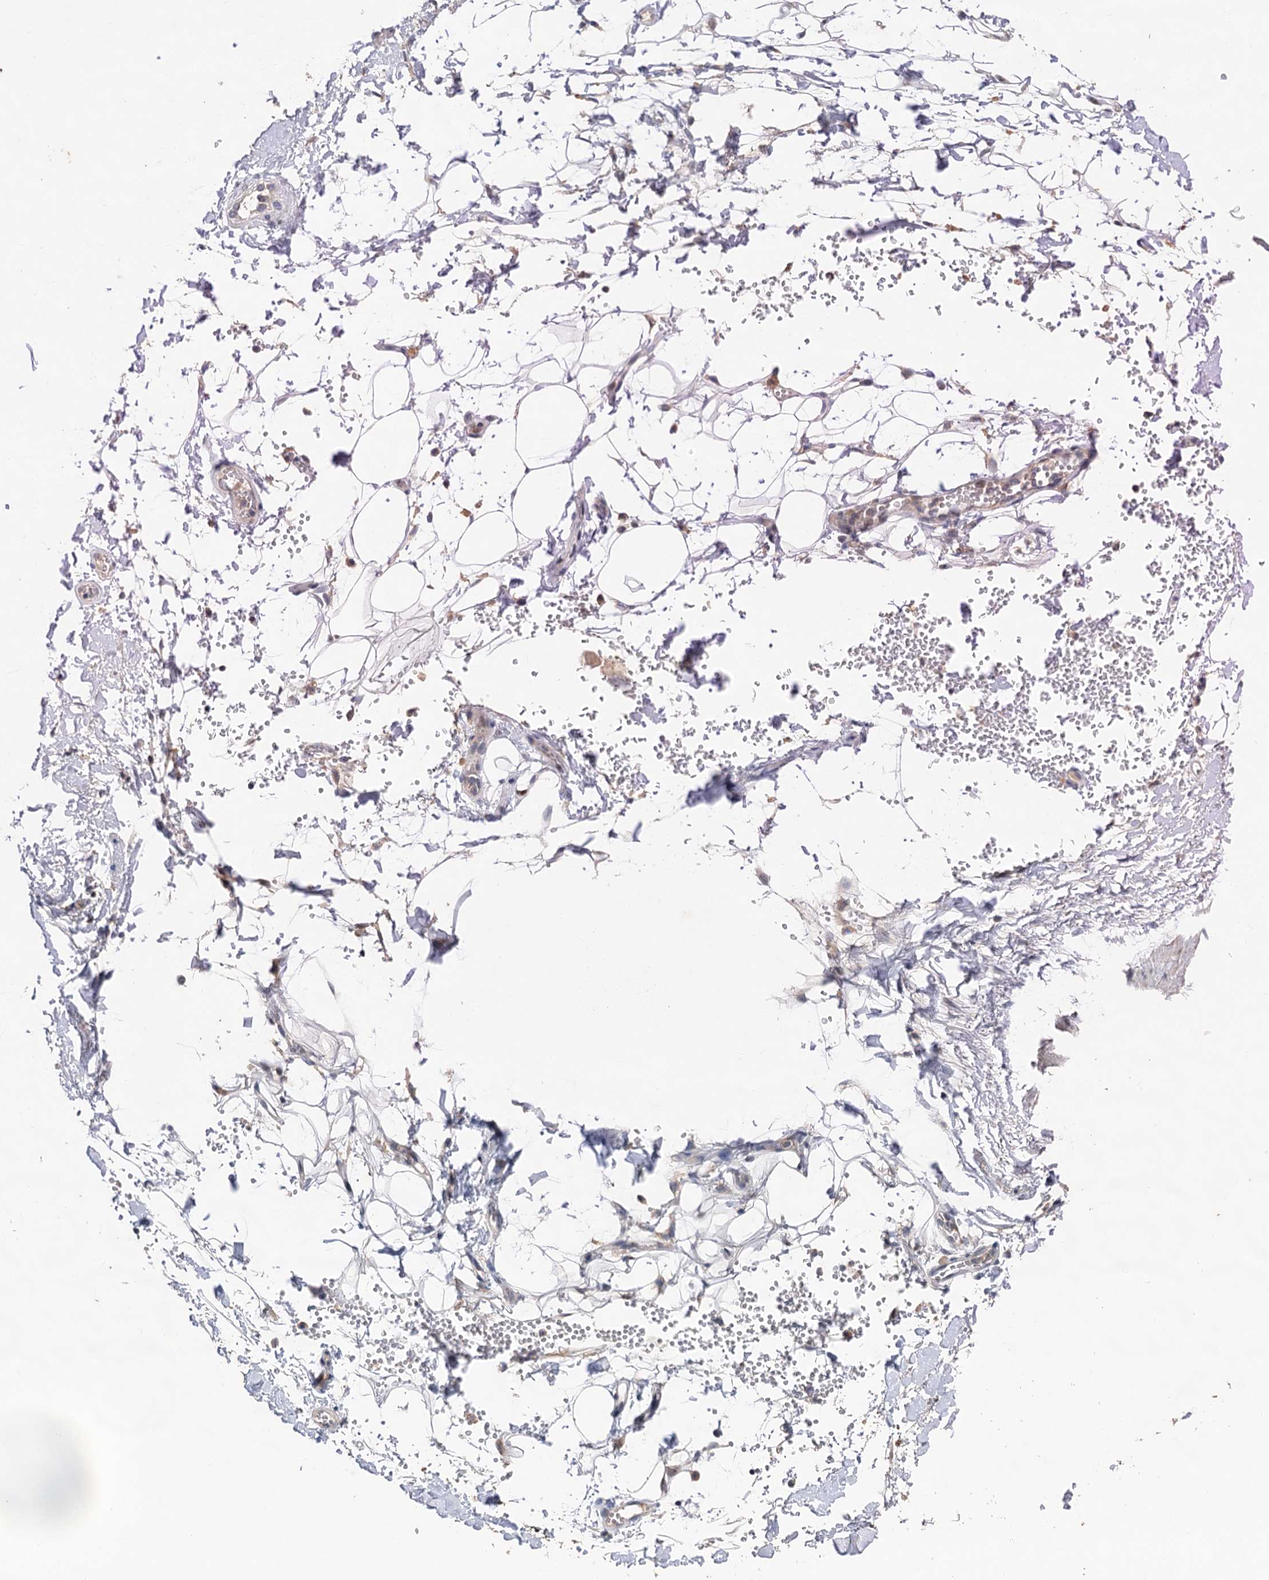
{"staining": {"intensity": "negative", "quantity": "none", "location": "none"}, "tissue": "soft tissue", "cell_type": "Fibroblasts", "image_type": "normal", "snomed": [{"axis": "morphology", "description": "Normal tissue, NOS"}, {"axis": "morphology", "description": "Adenocarcinoma, NOS"}, {"axis": "topography", "description": "Pancreas"}, {"axis": "topography", "description": "Peripheral nerve tissue"}], "caption": "Protein analysis of normal soft tissue exhibits no significant expression in fibroblasts. (DAB immunohistochemistry (IHC) visualized using brightfield microscopy, high magnification).", "gene": "TMEM39A", "patient": {"sex": "male", "age": 59}}